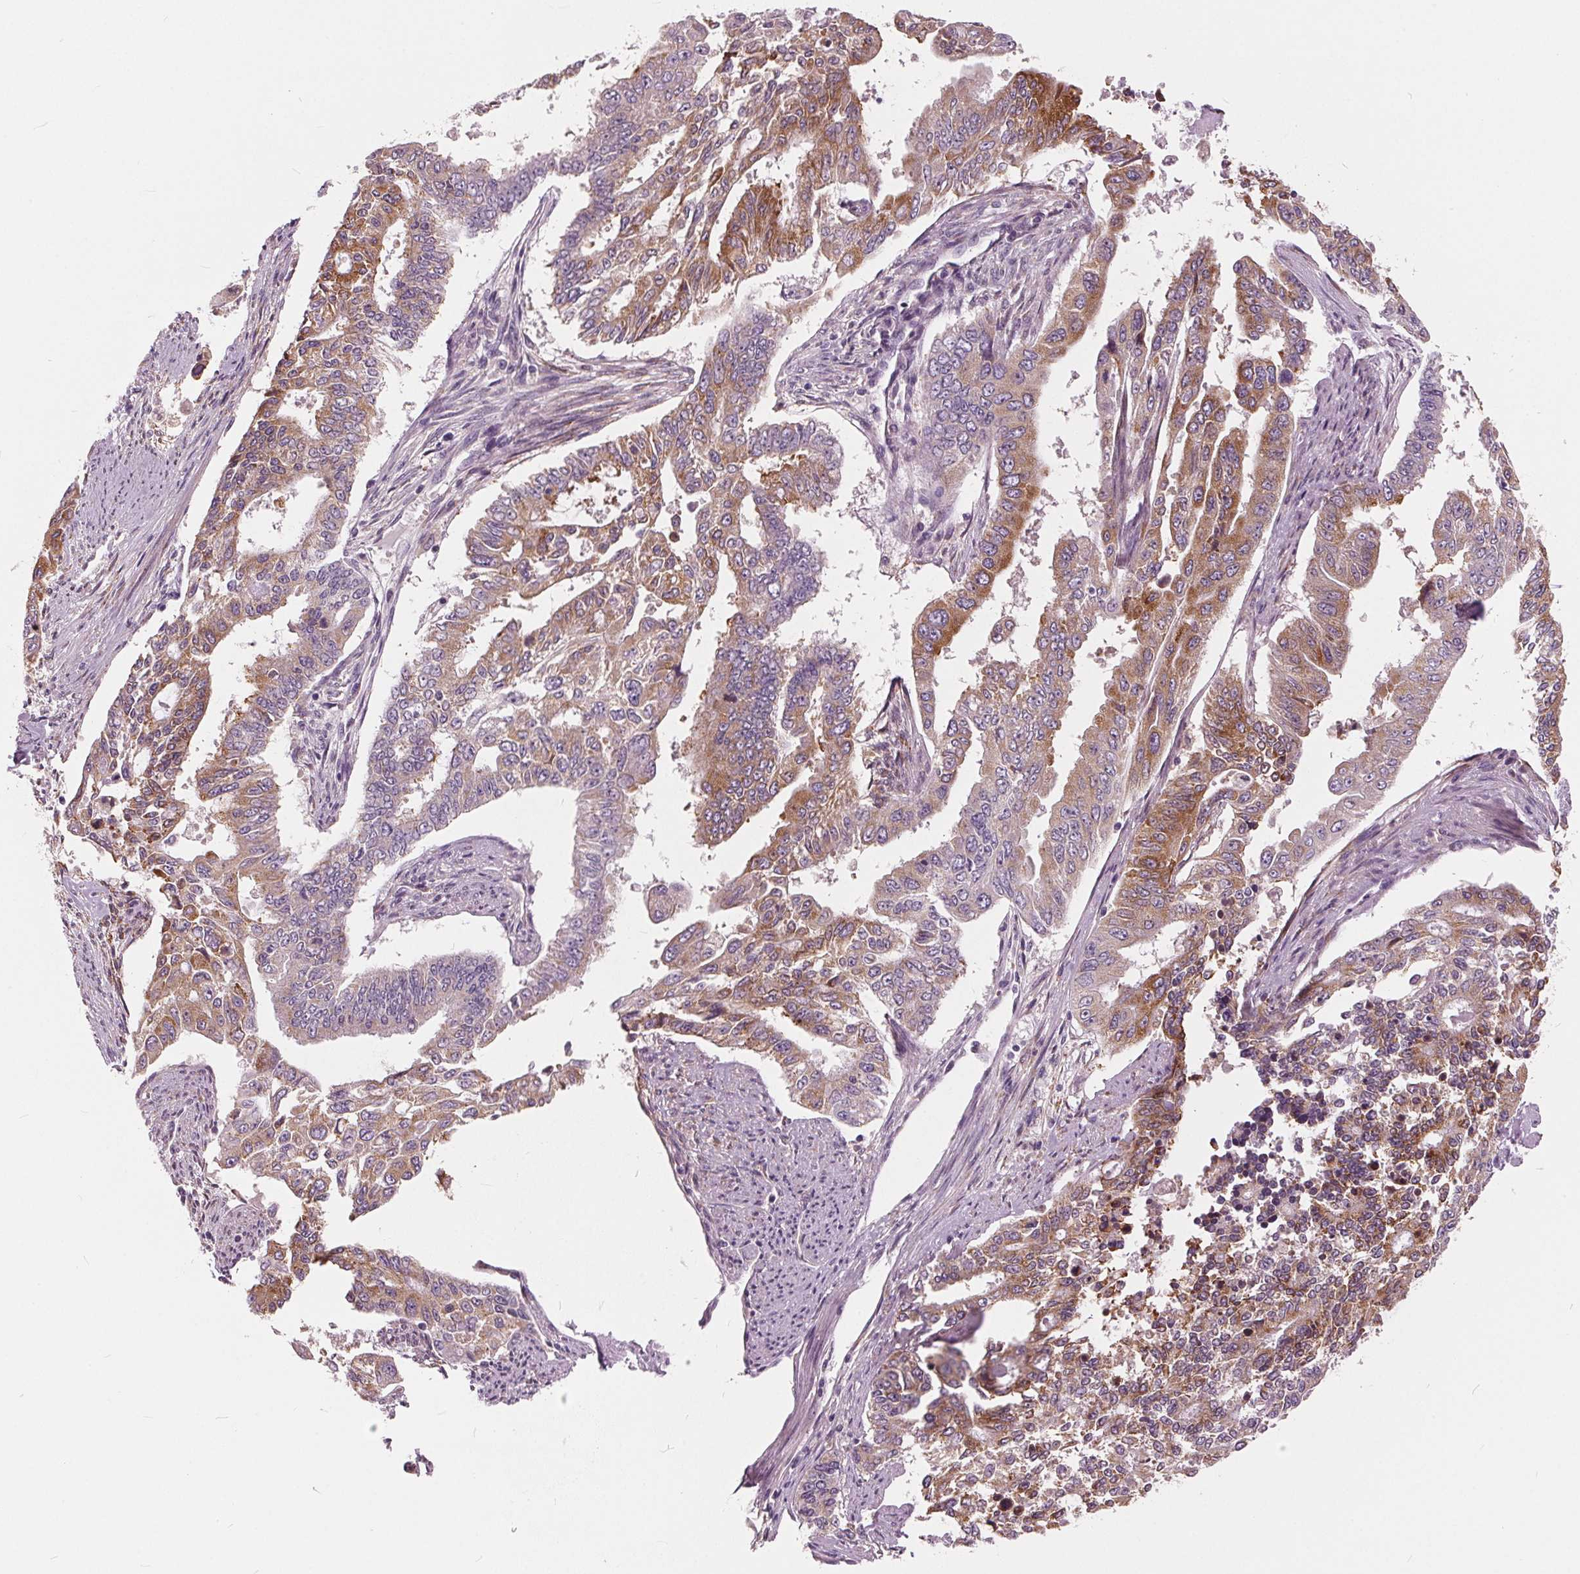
{"staining": {"intensity": "moderate", "quantity": "25%-75%", "location": "cytoplasmic/membranous"}, "tissue": "endometrial cancer", "cell_type": "Tumor cells", "image_type": "cancer", "snomed": [{"axis": "morphology", "description": "Adenocarcinoma, NOS"}, {"axis": "topography", "description": "Uterus"}], "caption": "An immunohistochemistry photomicrograph of neoplastic tissue is shown. Protein staining in brown highlights moderate cytoplasmic/membranous positivity in endometrial cancer within tumor cells.", "gene": "LHFPL7", "patient": {"sex": "female", "age": 59}}